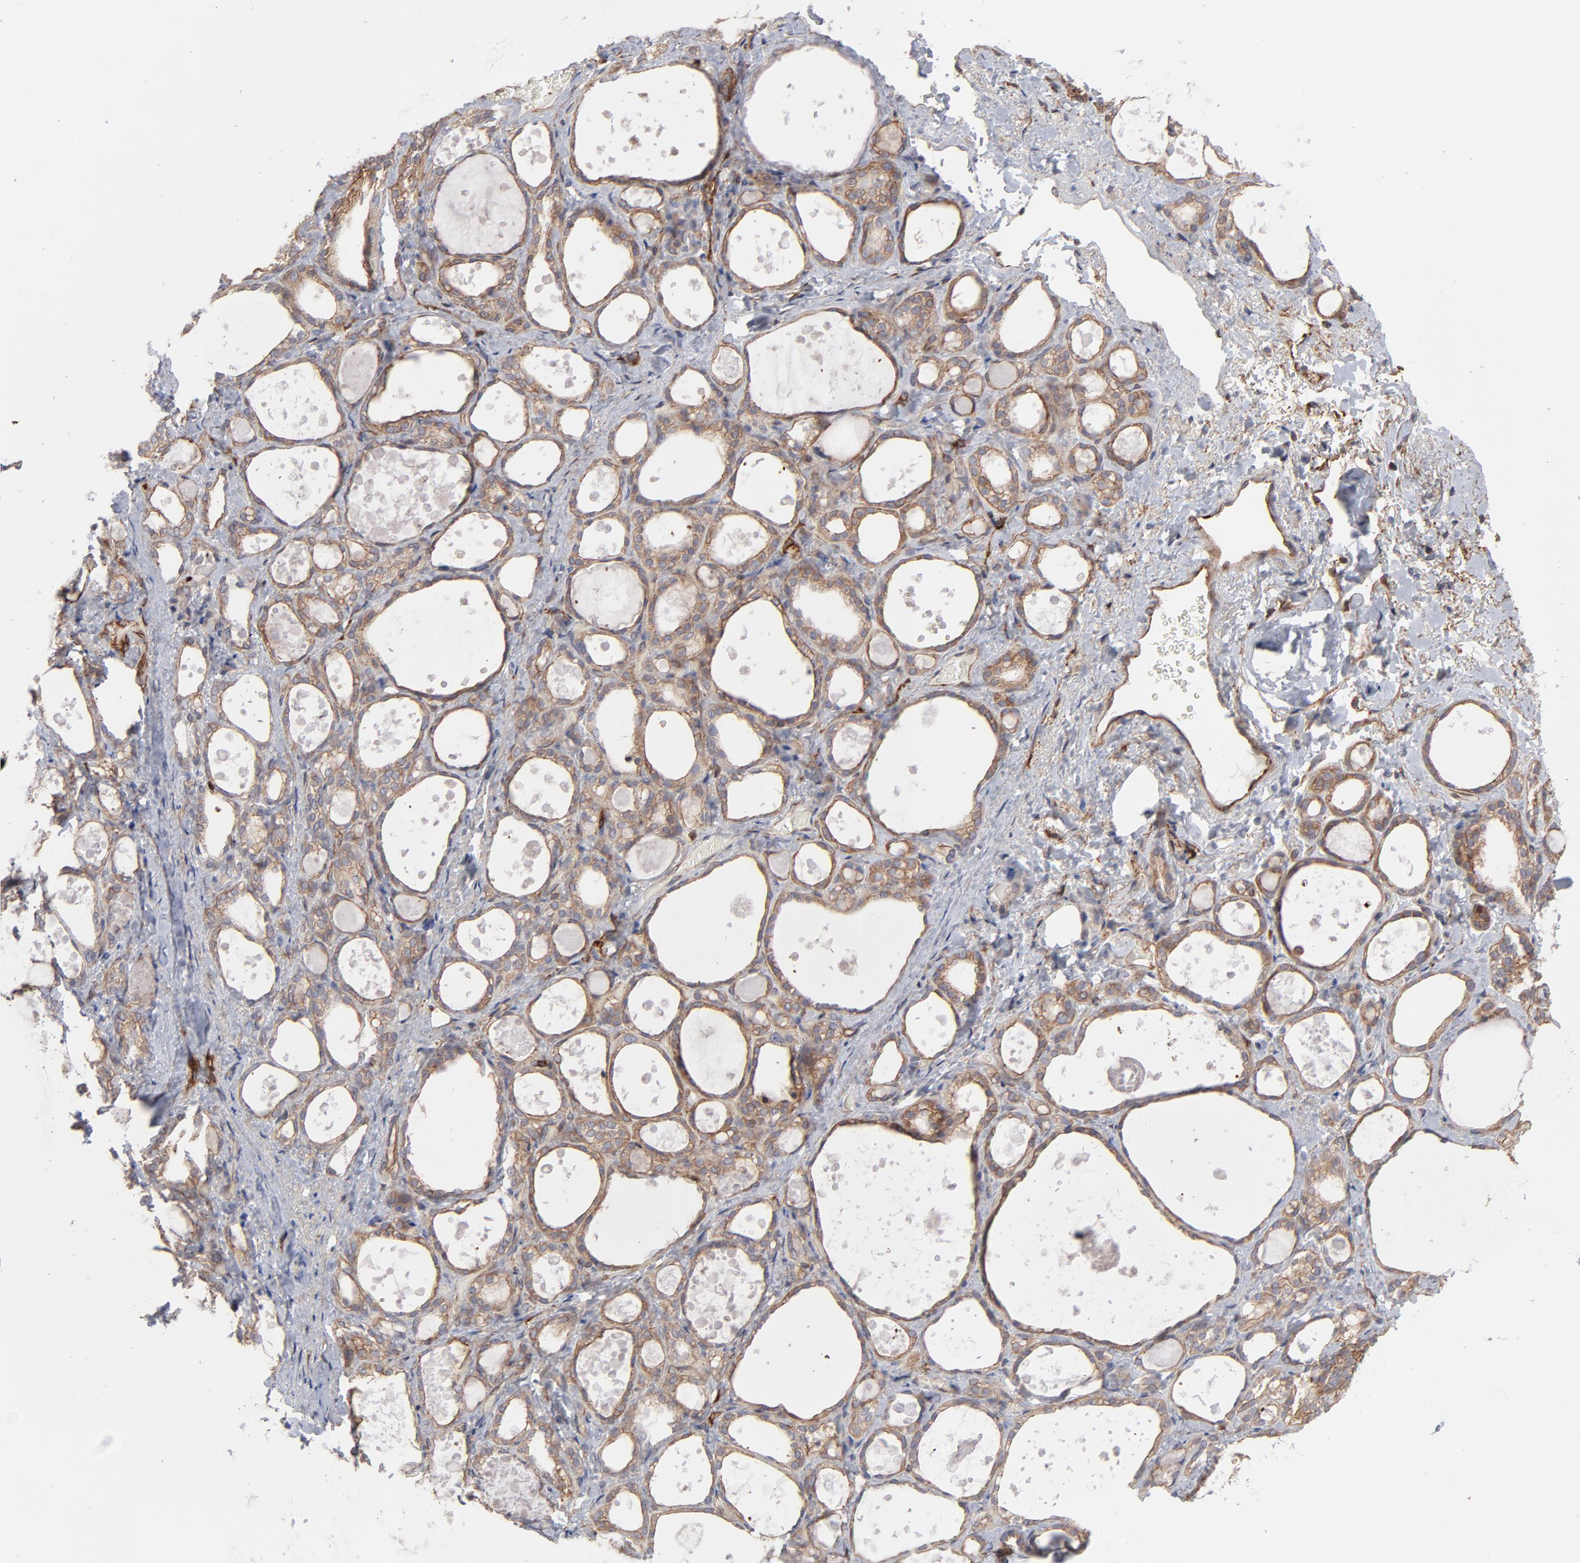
{"staining": {"intensity": "moderate", "quantity": ">75%", "location": "cytoplasmic/membranous"}, "tissue": "thyroid gland", "cell_type": "Glandular cells", "image_type": "normal", "snomed": [{"axis": "morphology", "description": "Normal tissue, NOS"}, {"axis": "topography", "description": "Thyroid gland"}], "caption": "Brown immunohistochemical staining in unremarkable thyroid gland reveals moderate cytoplasmic/membranous expression in about >75% of glandular cells. (Stains: DAB in brown, nuclei in blue, Microscopy: brightfield microscopy at high magnification).", "gene": "PXN", "patient": {"sex": "female", "age": 75}}